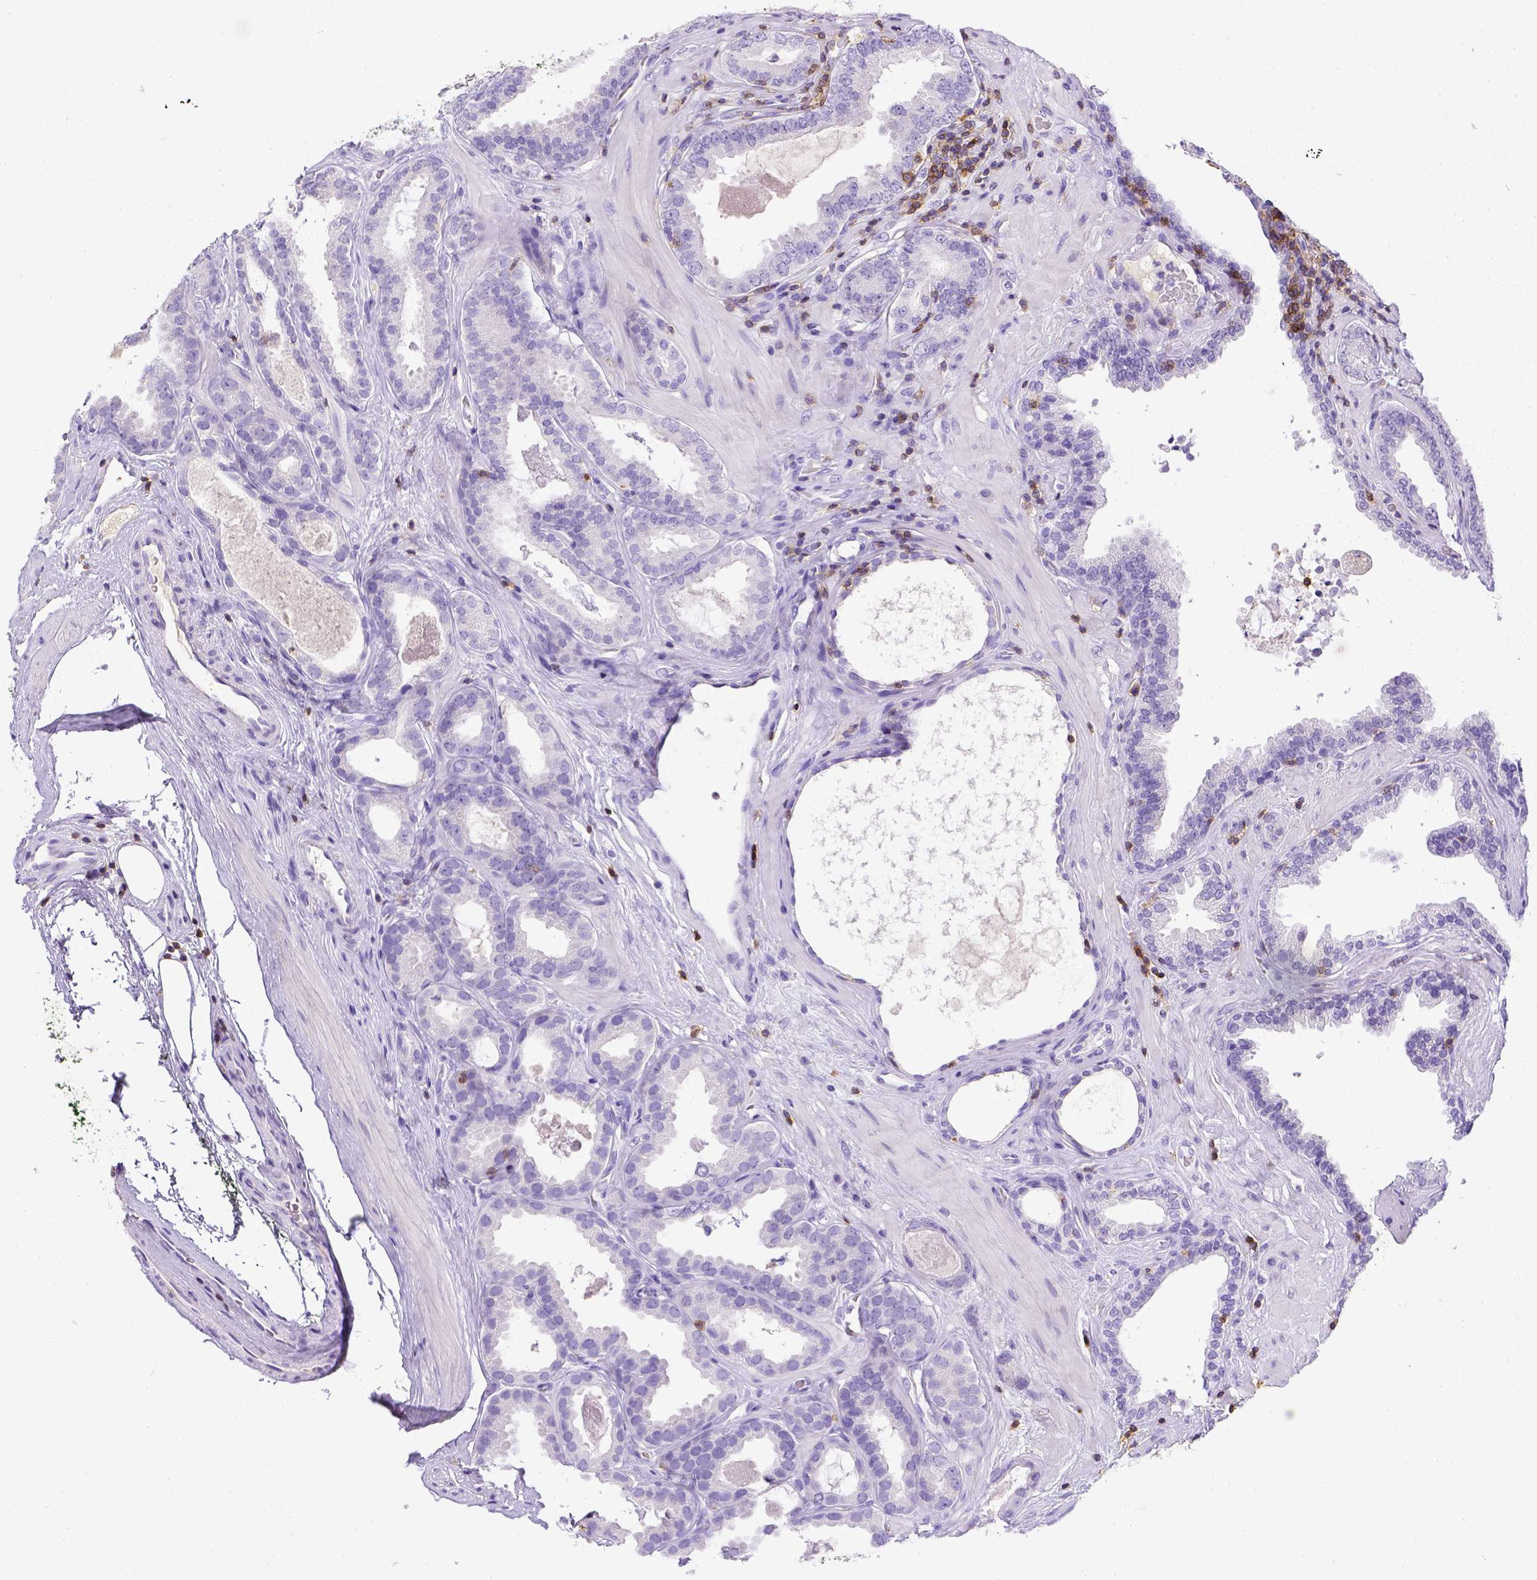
{"staining": {"intensity": "negative", "quantity": "none", "location": "none"}, "tissue": "prostate cancer", "cell_type": "Tumor cells", "image_type": "cancer", "snomed": [{"axis": "morphology", "description": "Adenocarcinoma, NOS"}, {"axis": "topography", "description": "Prostate"}], "caption": "High power microscopy histopathology image of an immunohistochemistry histopathology image of prostate cancer (adenocarcinoma), revealing no significant expression in tumor cells. (Brightfield microscopy of DAB (3,3'-diaminobenzidine) IHC at high magnification).", "gene": "CD3E", "patient": {"sex": "male", "age": 64}}